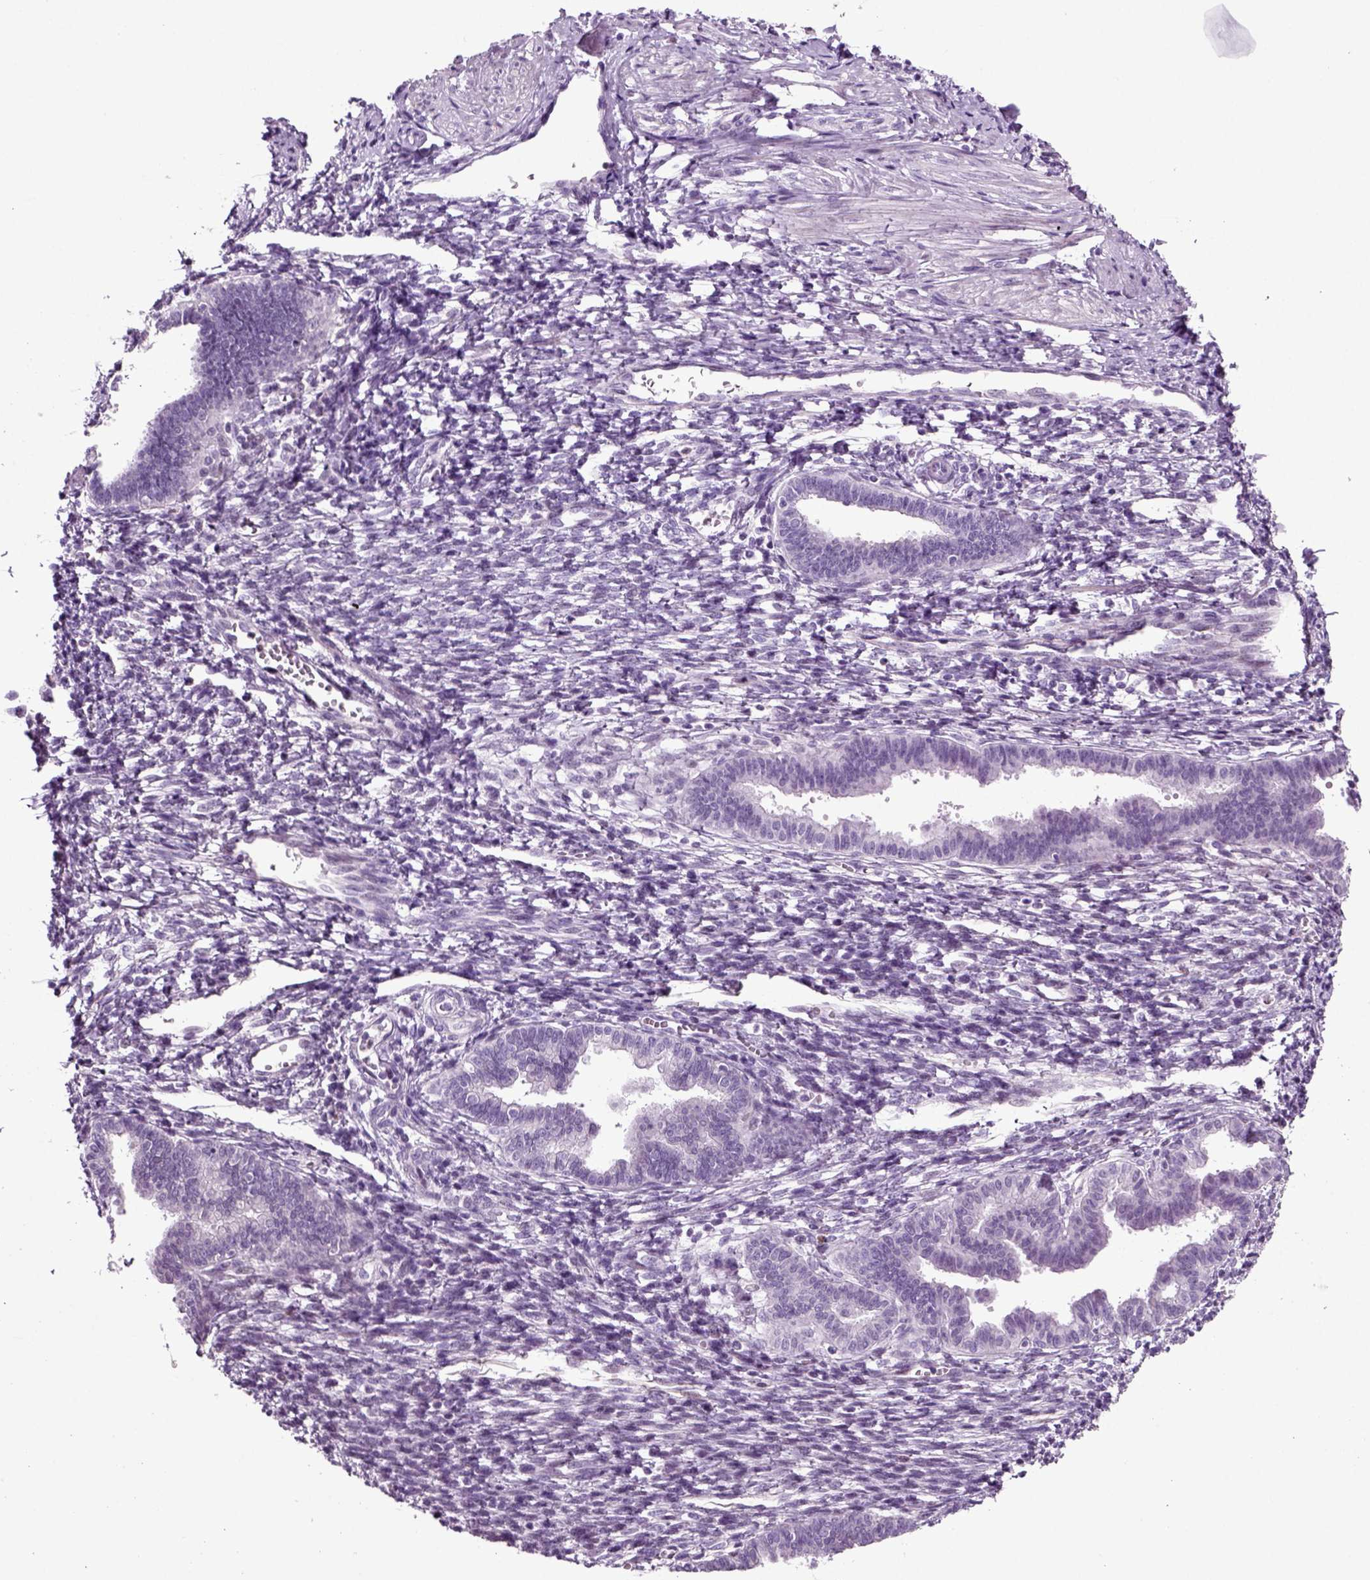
{"staining": {"intensity": "negative", "quantity": "none", "location": "none"}, "tissue": "endometrium", "cell_type": "Cells in endometrial stroma", "image_type": "normal", "snomed": [{"axis": "morphology", "description": "Normal tissue, NOS"}, {"axis": "topography", "description": "Cervix"}, {"axis": "topography", "description": "Endometrium"}], "caption": "Immunohistochemistry (IHC) photomicrograph of benign endometrium stained for a protein (brown), which demonstrates no expression in cells in endometrial stroma. The staining is performed using DAB (3,3'-diaminobenzidine) brown chromogen with nuclei counter-stained in using hematoxylin.", "gene": "ARID3A", "patient": {"sex": "female", "age": 37}}